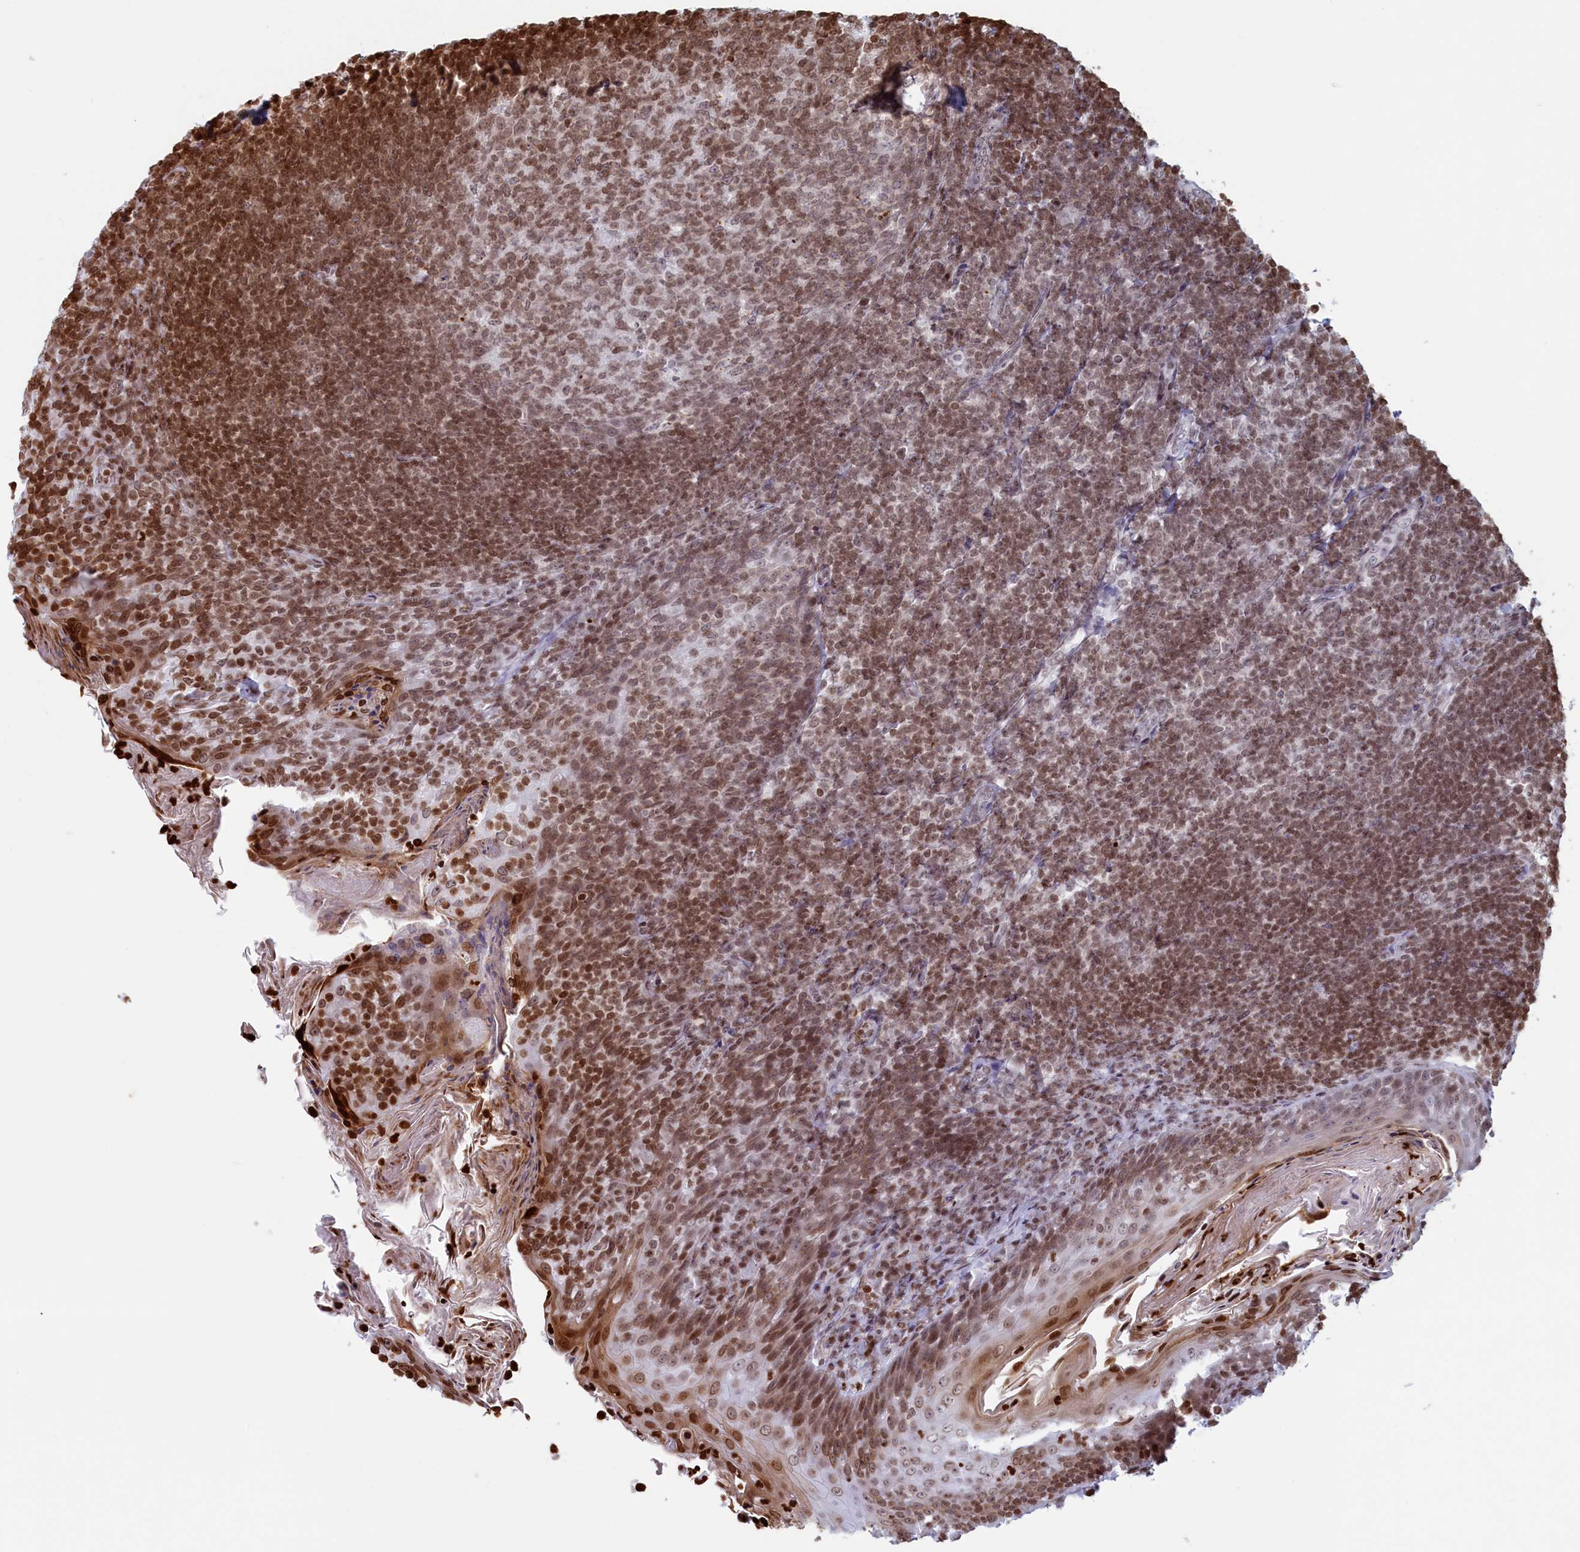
{"staining": {"intensity": "moderate", "quantity": ">75%", "location": "nuclear"}, "tissue": "tonsil", "cell_type": "Germinal center cells", "image_type": "normal", "snomed": [{"axis": "morphology", "description": "Normal tissue, NOS"}, {"axis": "topography", "description": "Tonsil"}], "caption": "Protein positivity by immunohistochemistry shows moderate nuclear positivity in approximately >75% of germinal center cells in normal tonsil.", "gene": "APOBEC3A", "patient": {"sex": "female", "age": 10}}